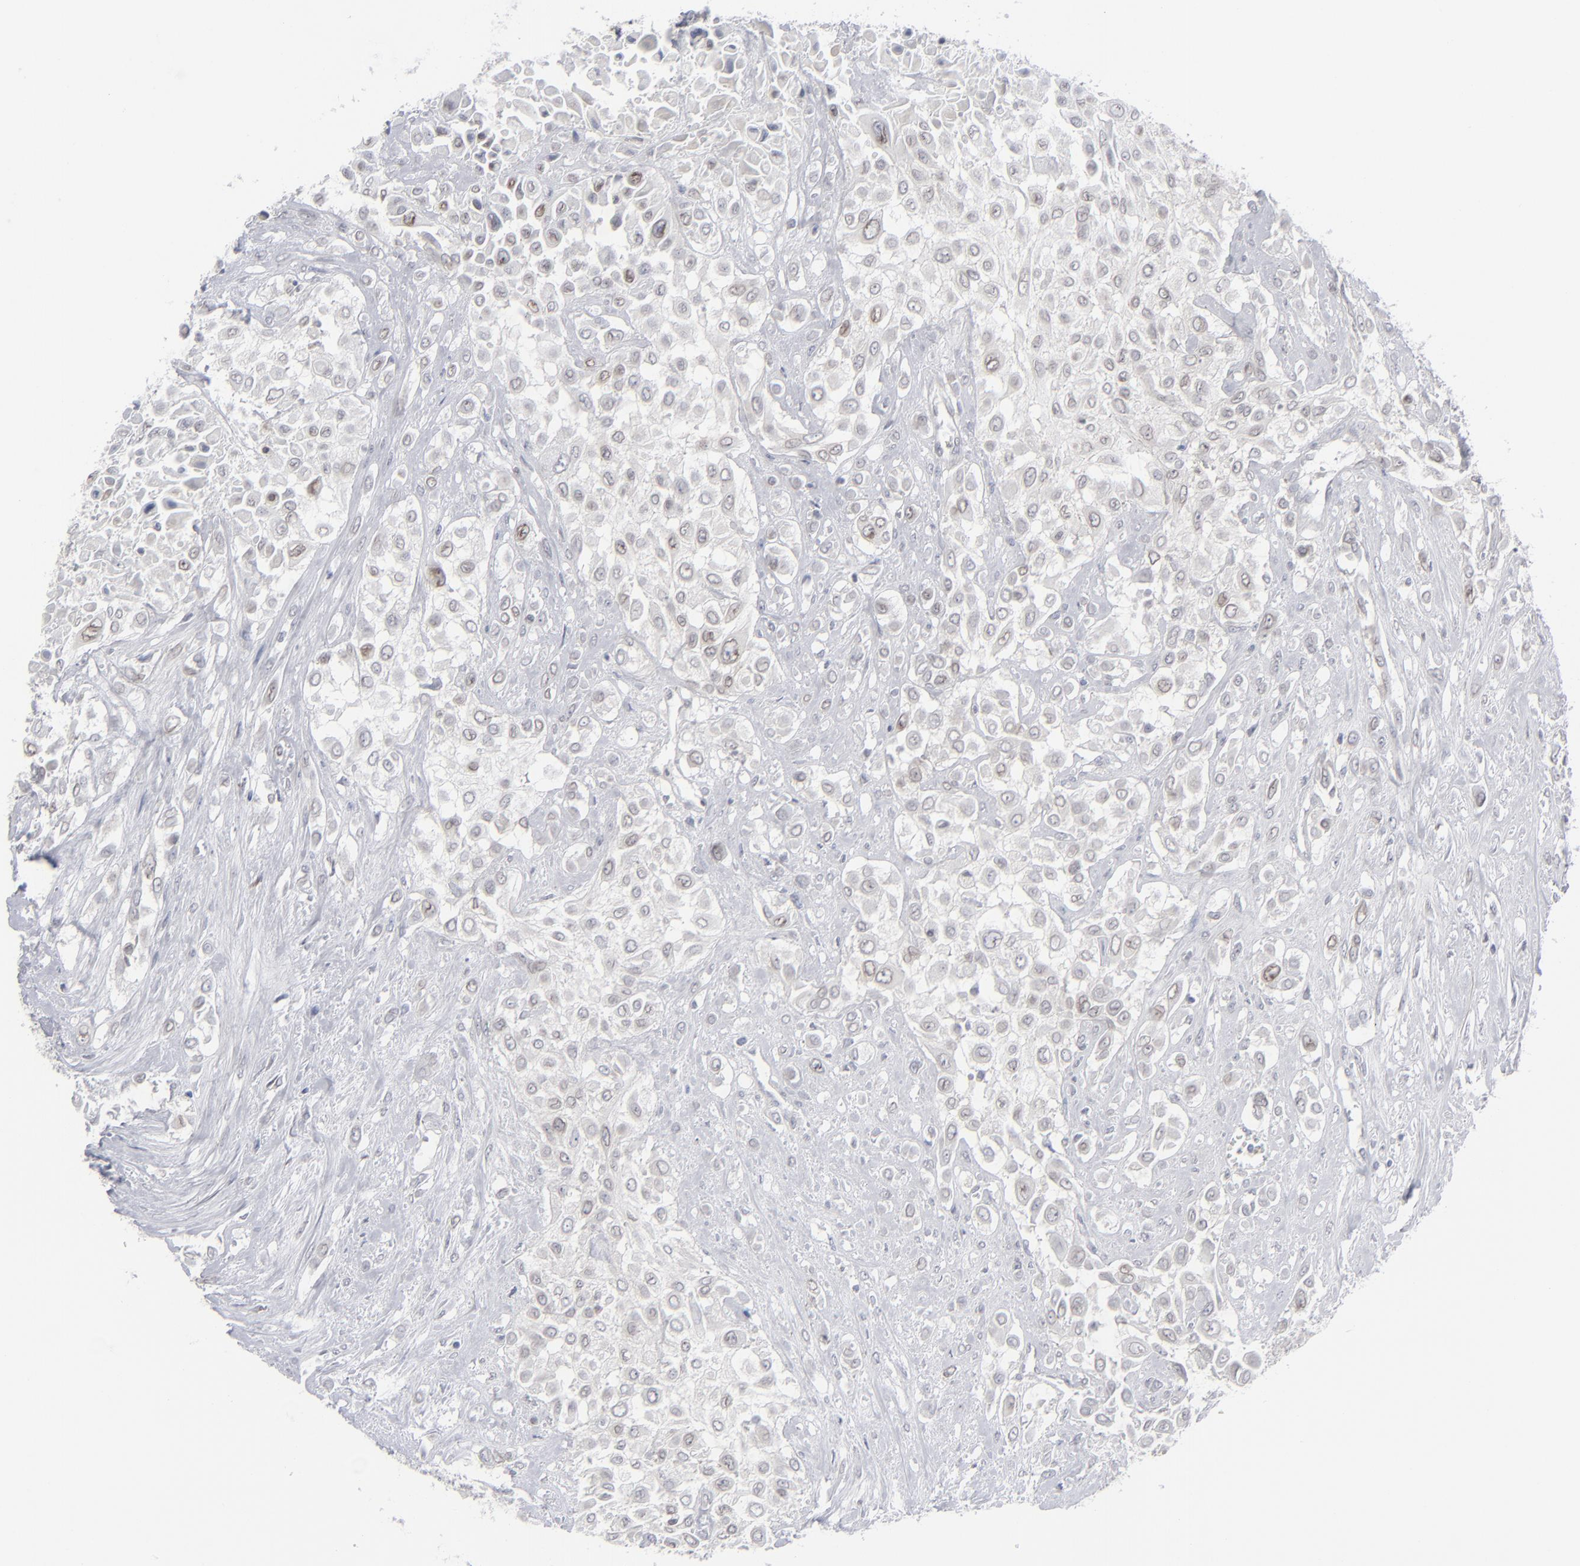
{"staining": {"intensity": "weak", "quantity": "<25%", "location": "nuclear"}, "tissue": "urothelial cancer", "cell_type": "Tumor cells", "image_type": "cancer", "snomed": [{"axis": "morphology", "description": "Urothelial carcinoma, High grade"}, {"axis": "topography", "description": "Urinary bladder"}], "caption": "High-grade urothelial carcinoma was stained to show a protein in brown. There is no significant positivity in tumor cells.", "gene": "NUP88", "patient": {"sex": "male", "age": 57}}